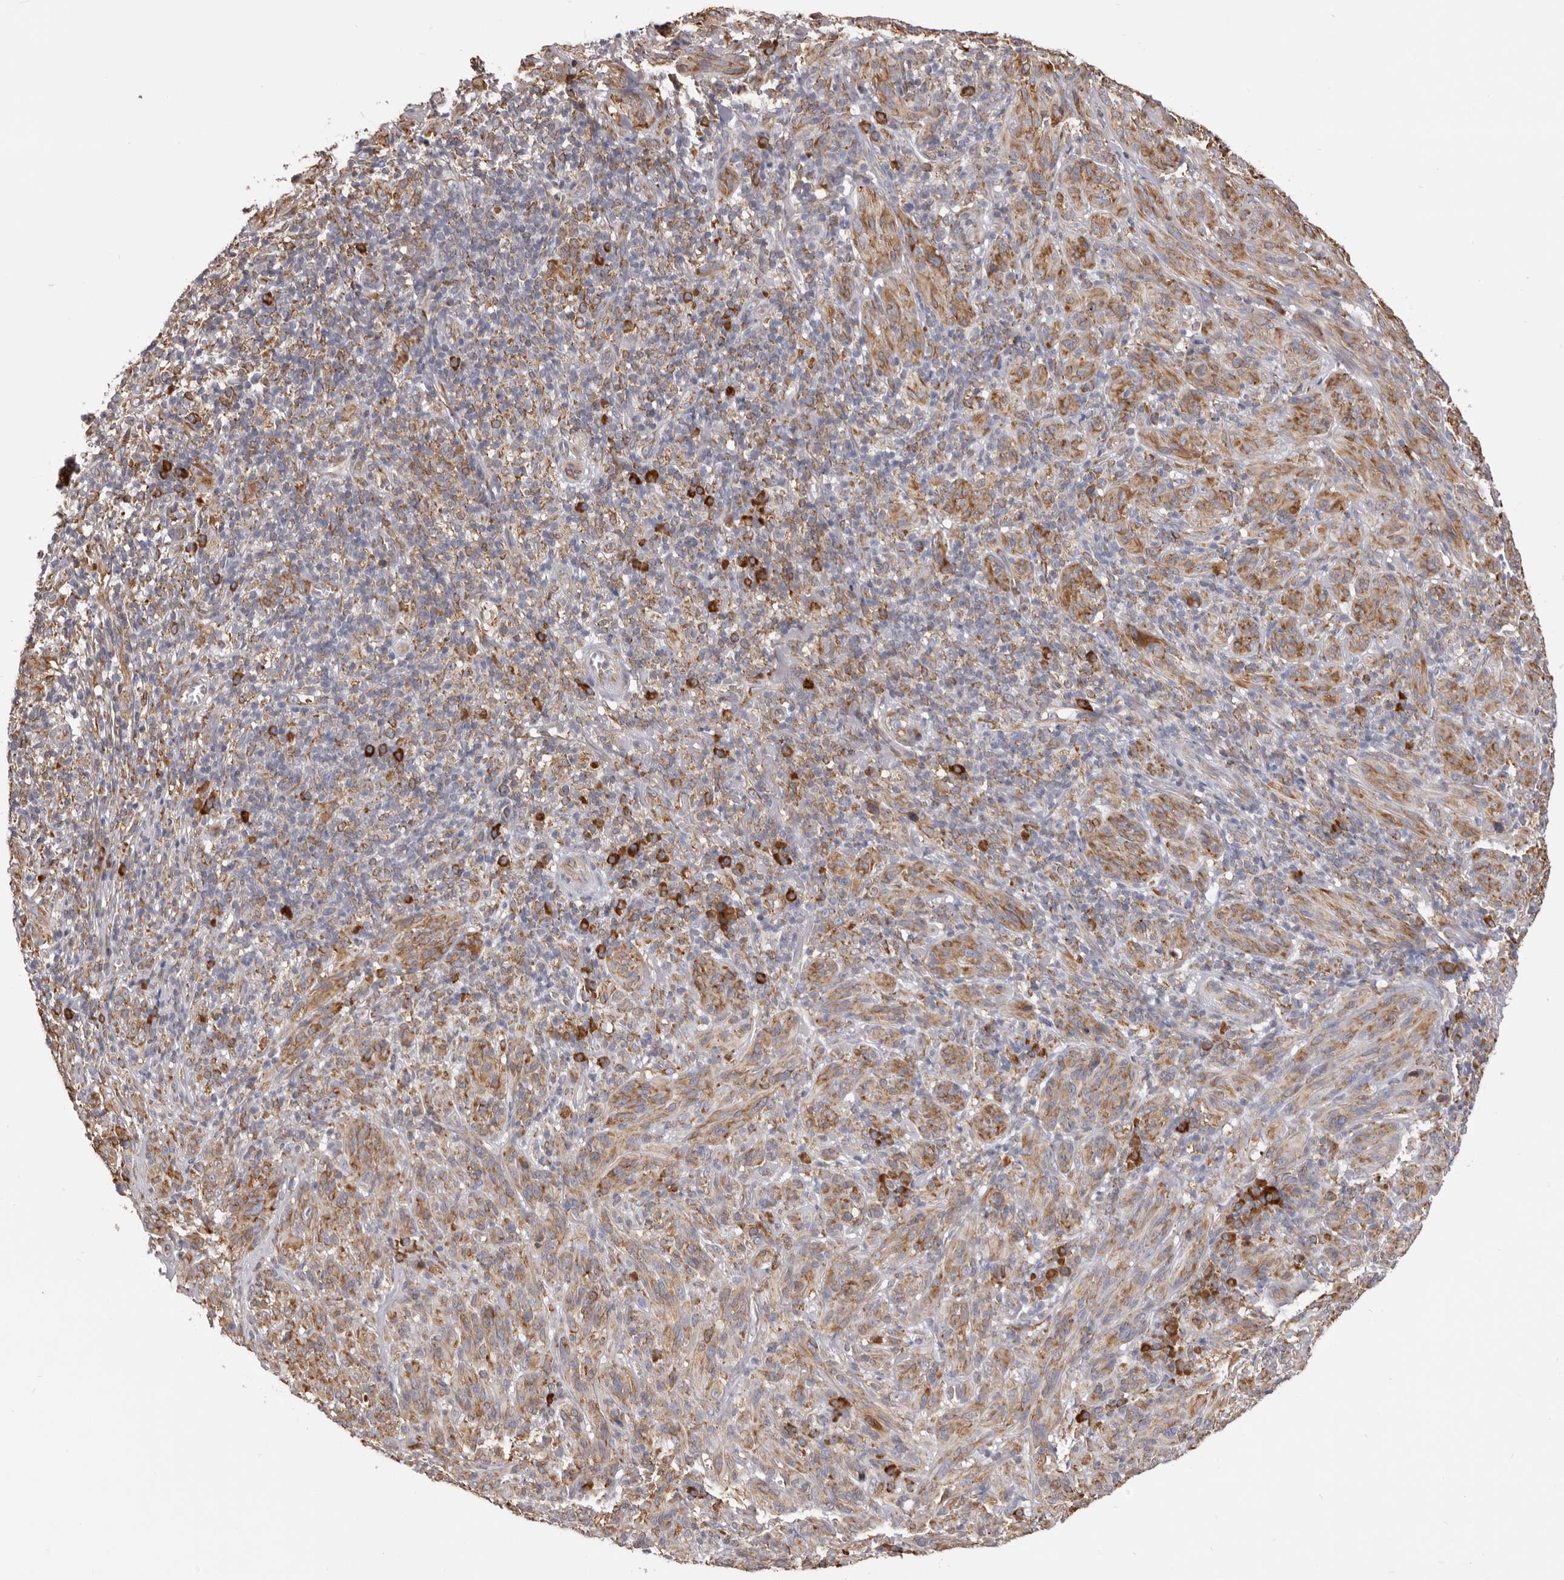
{"staining": {"intensity": "moderate", "quantity": ">75%", "location": "cytoplasmic/membranous"}, "tissue": "melanoma", "cell_type": "Tumor cells", "image_type": "cancer", "snomed": [{"axis": "morphology", "description": "Malignant melanoma, NOS"}, {"axis": "topography", "description": "Skin of head"}], "caption": "Immunohistochemical staining of human malignant melanoma shows medium levels of moderate cytoplasmic/membranous positivity in about >75% of tumor cells.", "gene": "QRSL1", "patient": {"sex": "male", "age": 96}}